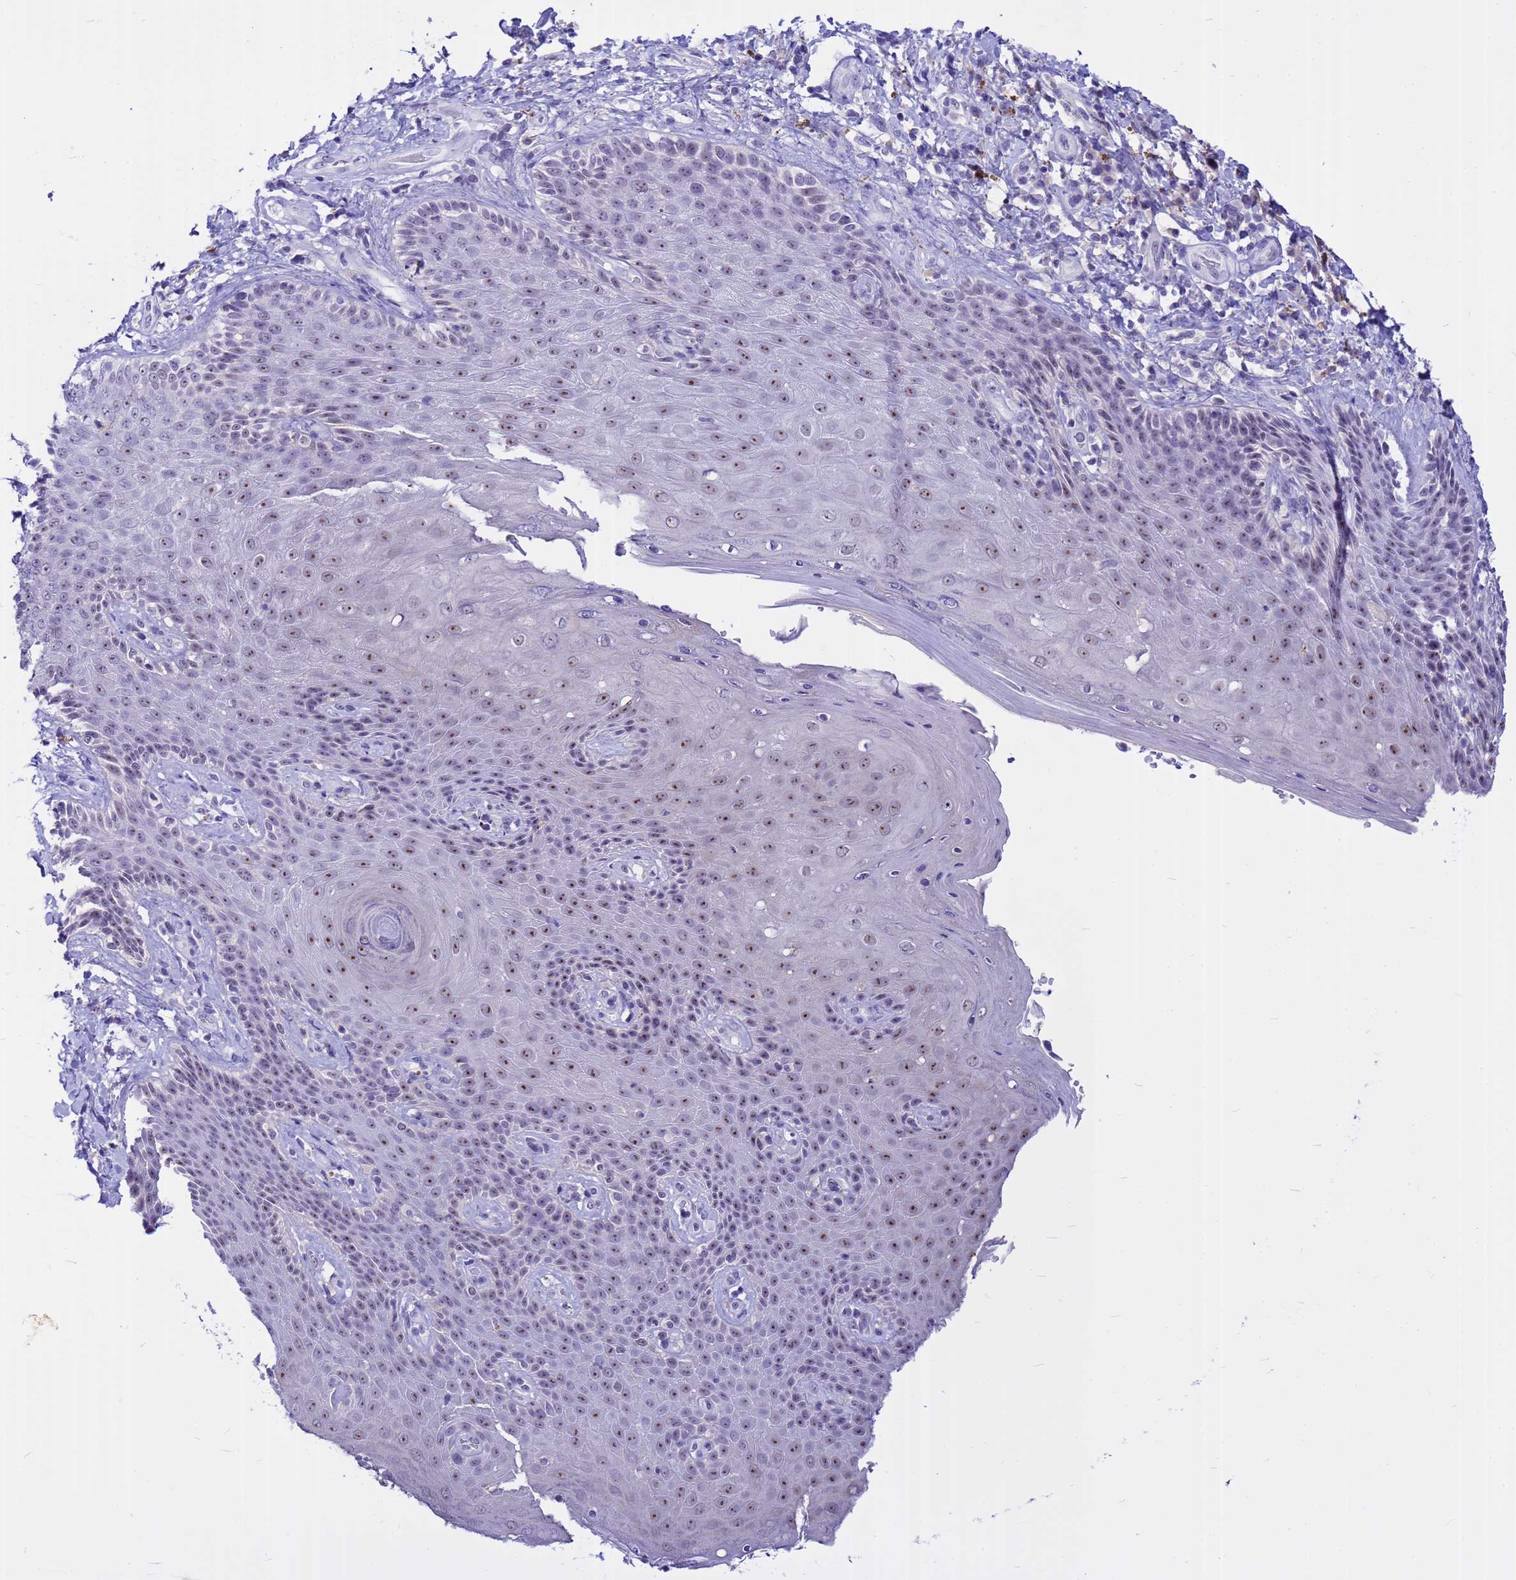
{"staining": {"intensity": "moderate", "quantity": "25%-75%", "location": "nuclear"}, "tissue": "skin", "cell_type": "Epidermal cells", "image_type": "normal", "snomed": [{"axis": "morphology", "description": "Normal tissue, NOS"}, {"axis": "topography", "description": "Anal"}], "caption": "This histopathology image exhibits benign skin stained with immunohistochemistry (IHC) to label a protein in brown. The nuclear of epidermal cells show moderate positivity for the protein. Nuclei are counter-stained blue.", "gene": "DMRTC2", "patient": {"sex": "female", "age": 89}}